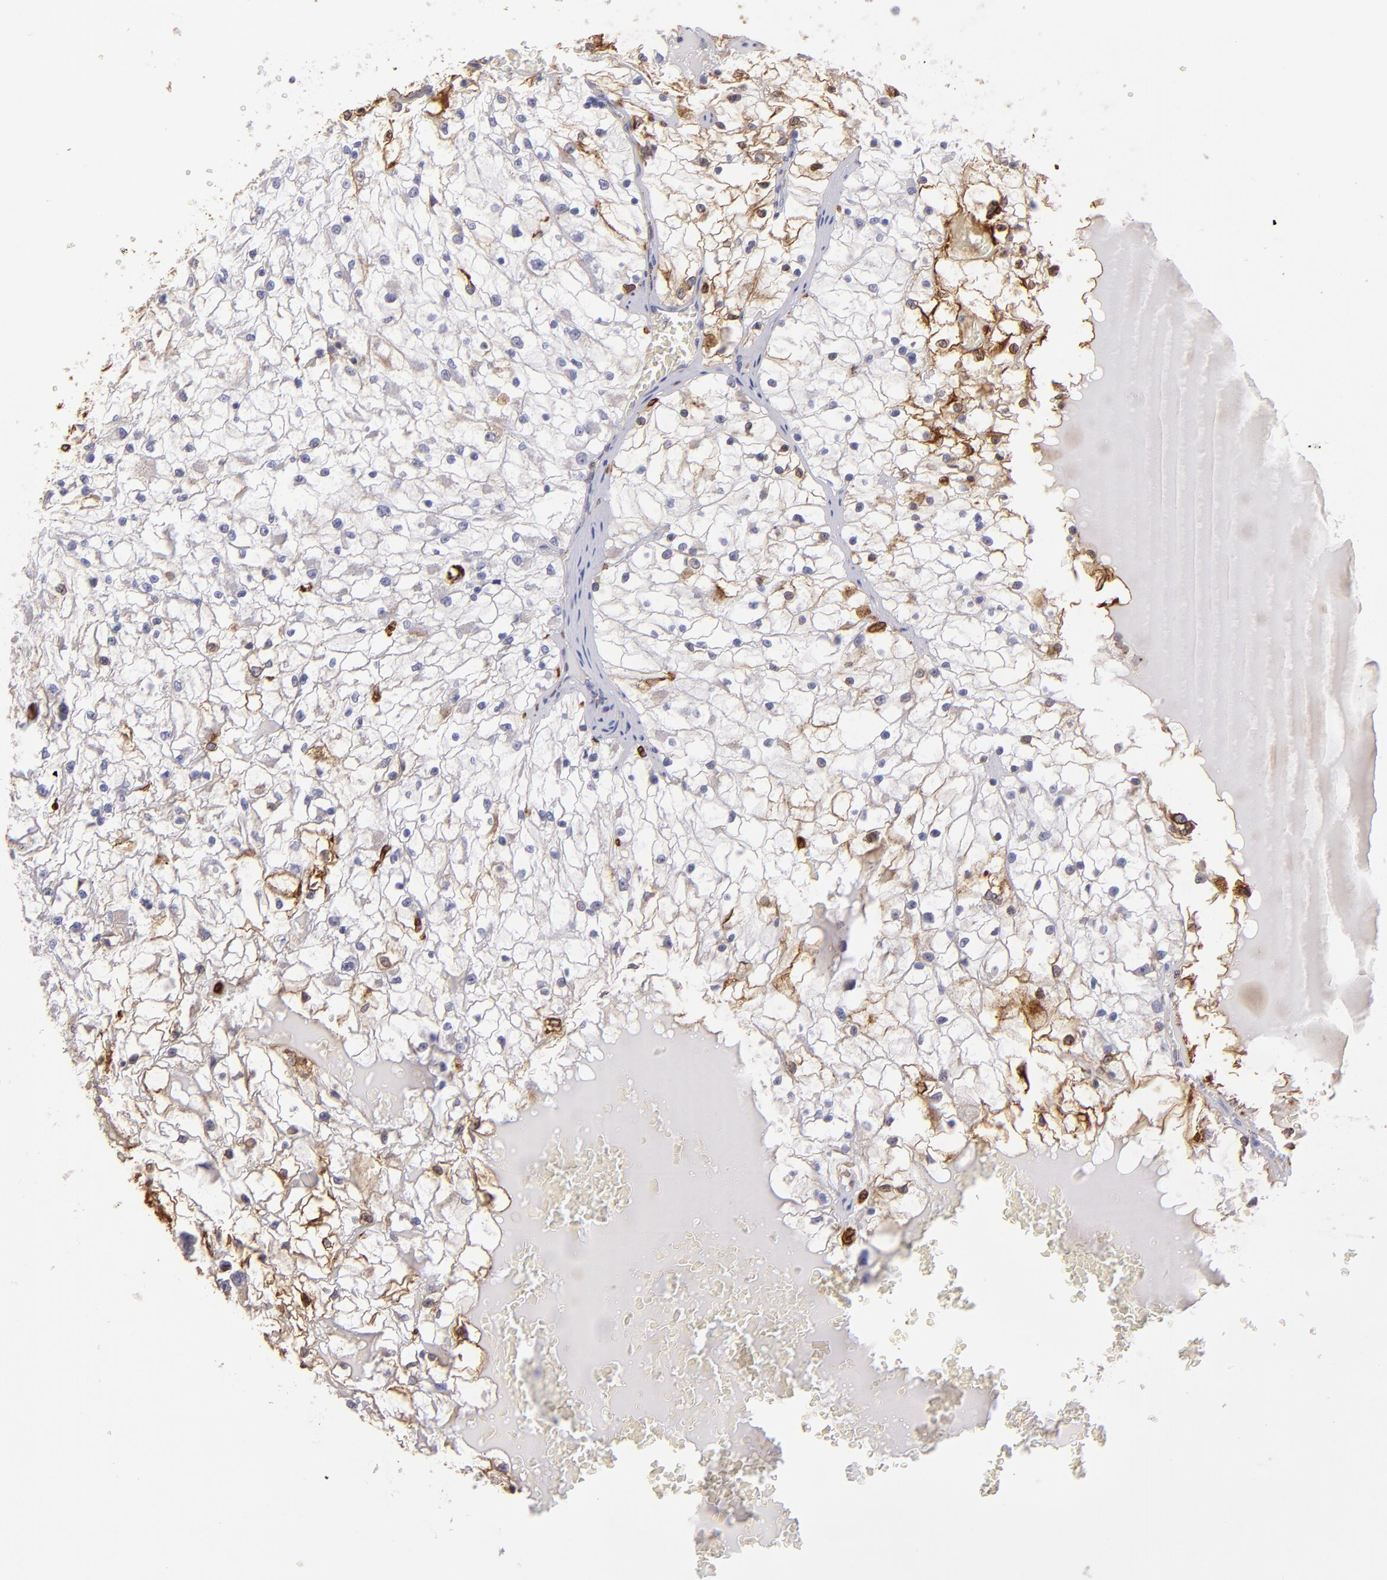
{"staining": {"intensity": "moderate", "quantity": "<25%", "location": "cytoplasmic/membranous"}, "tissue": "renal cancer", "cell_type": "Tumor cells", "image_type": "cancer", "snomed": [{"axis": "morphology", "description": "Adenocarcinoma, NOS"}, {"axis": "topography", "description": "Kidney"}], "caption": "Renal cancer (adenocarcinoma) was stained to show a protein in brown. There is low levels of moderate cytoplasmic/membranous expression in about <25% of tumor cells.", "gene": "PTGS1", "patient": {"sex": "male", "age": 61}}